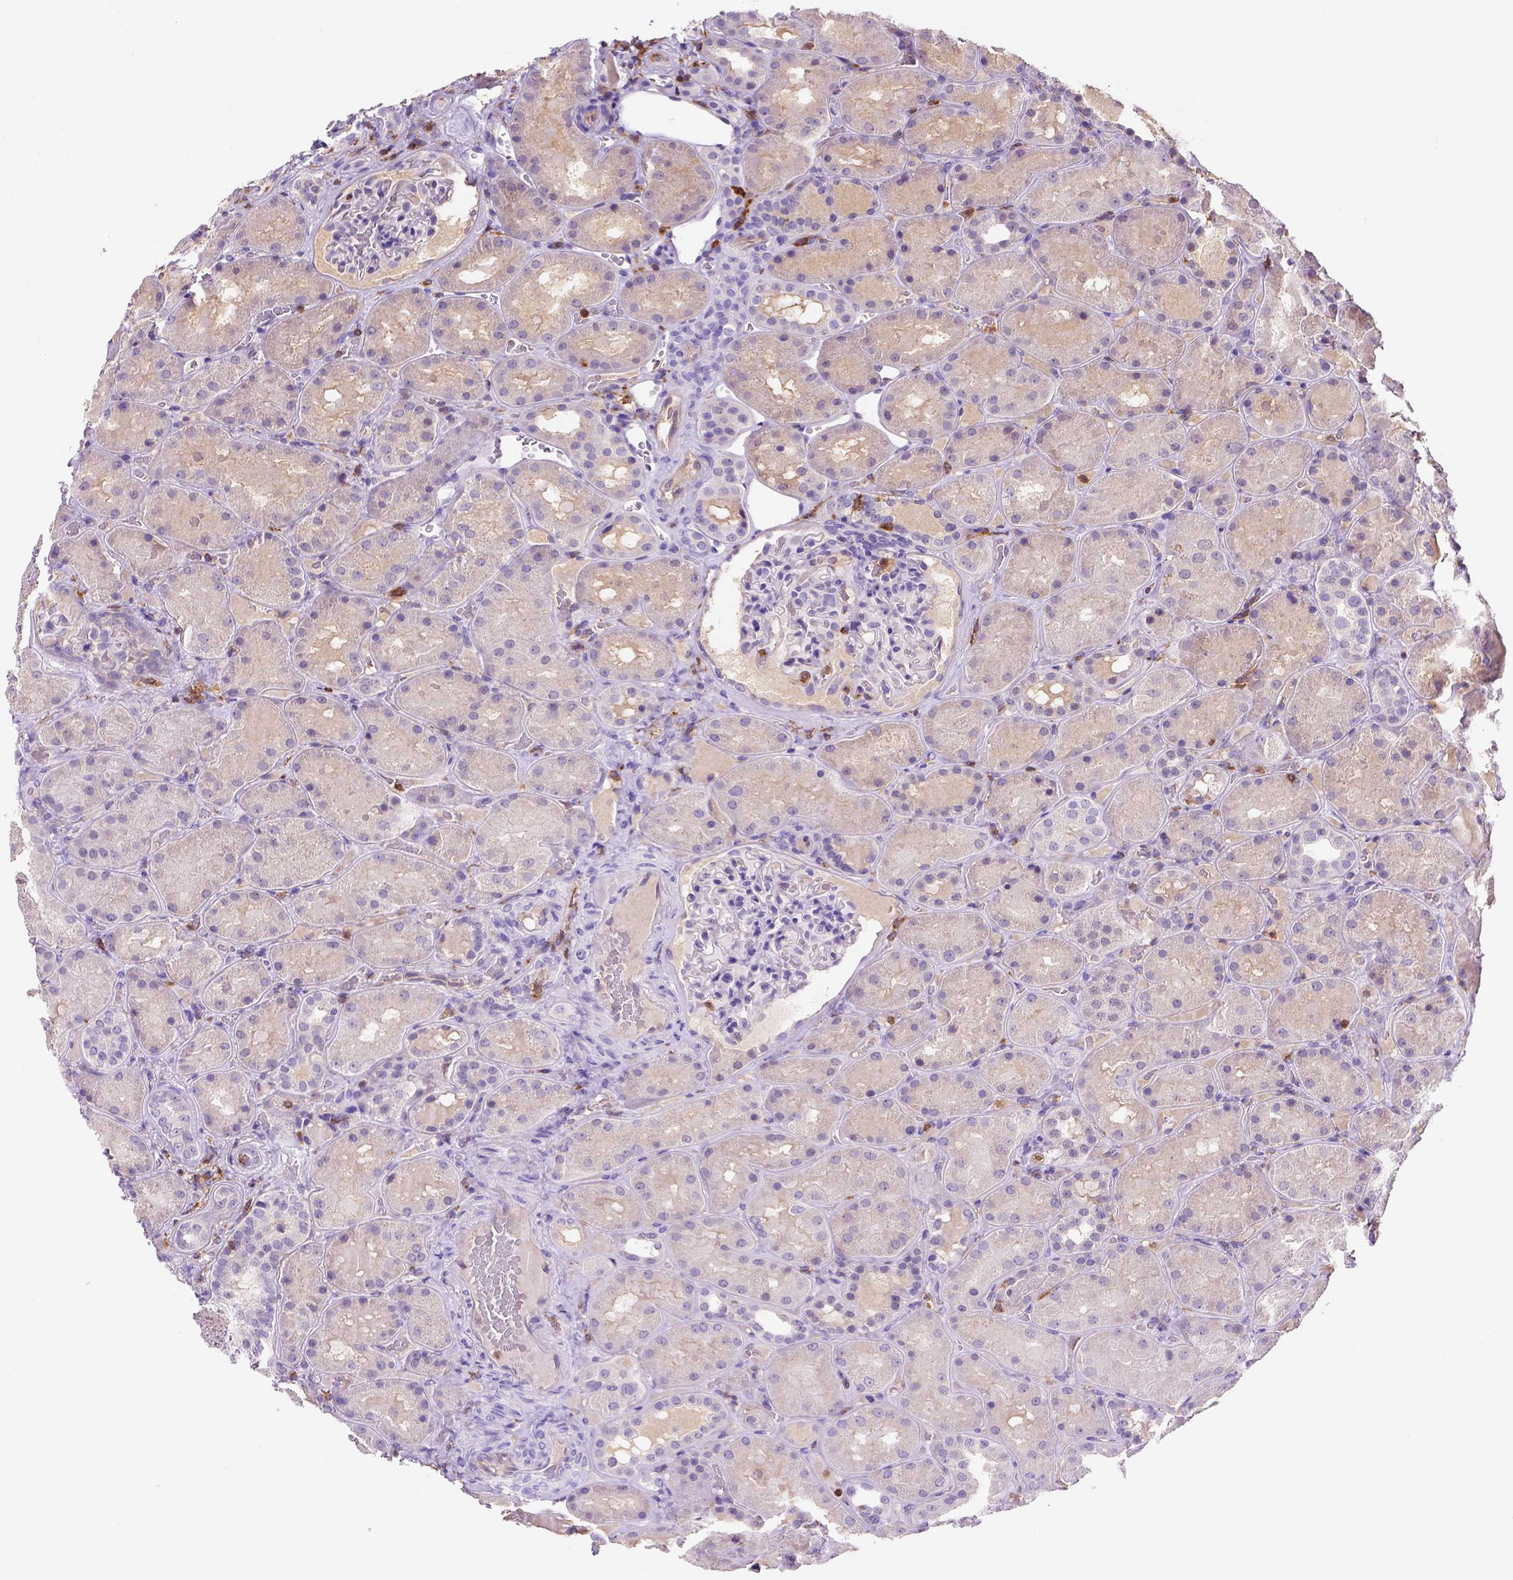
{"staining": {"intensity": "negative", "quantity": "none", "location": "none"}, "tissue": "kidney", "cell_type": "Cells in glomeruli", "image_type": "normal", "snomed": [{"axis": "morphology", "description": "Normal tissue, NOS"}, {"axis": "topography", "description": "Kidney"}], "caption": "Immunohistochemistry histopathology image of benign kidney: human kidney stained with DAB shows no significant protein positivity in cells in glomeruli. (DAB immunohistochemistry (IHC) with hematoxylin counter stain).", "gene": "INPP5D", "patient": {"sex": "male", "age": 73}}